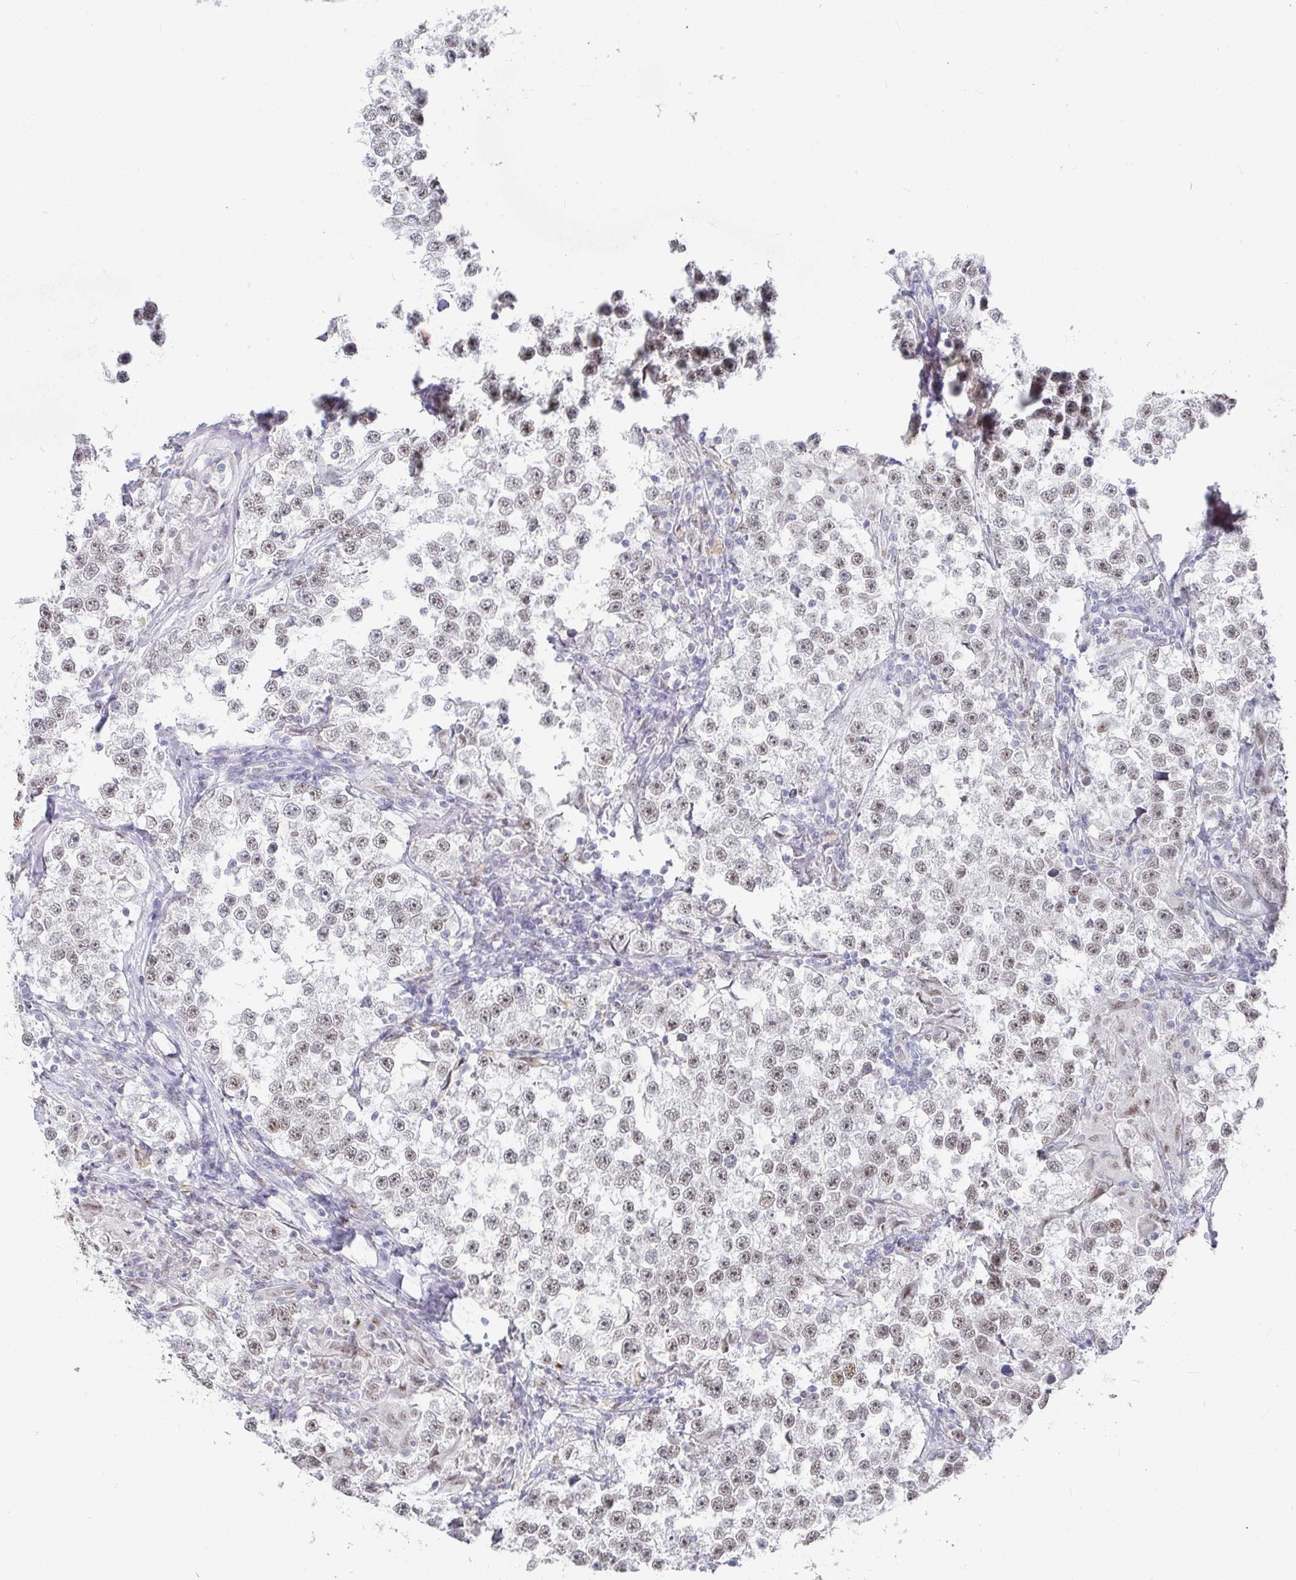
{"staining": {"intensity": "weak", "quantity": "25%-75%", "location": "nuclear"}, "tissue": "testis cancer", "cell_type": "Tumor cells", "image_type": "cancer", "snomed": [{"axis": "morphology", "description": "Seminoma, NOS"}, {"axis": "topography", "description": "Testis"}], "caption": "Immunohistochemistry (IHC) of human seminoma (testis) demonstrates low levels of weak nuclear expression in about 25%-75% of tumor cells.", "gene": "RCOR1", "patient": {"sex": "male", "age": 46}}